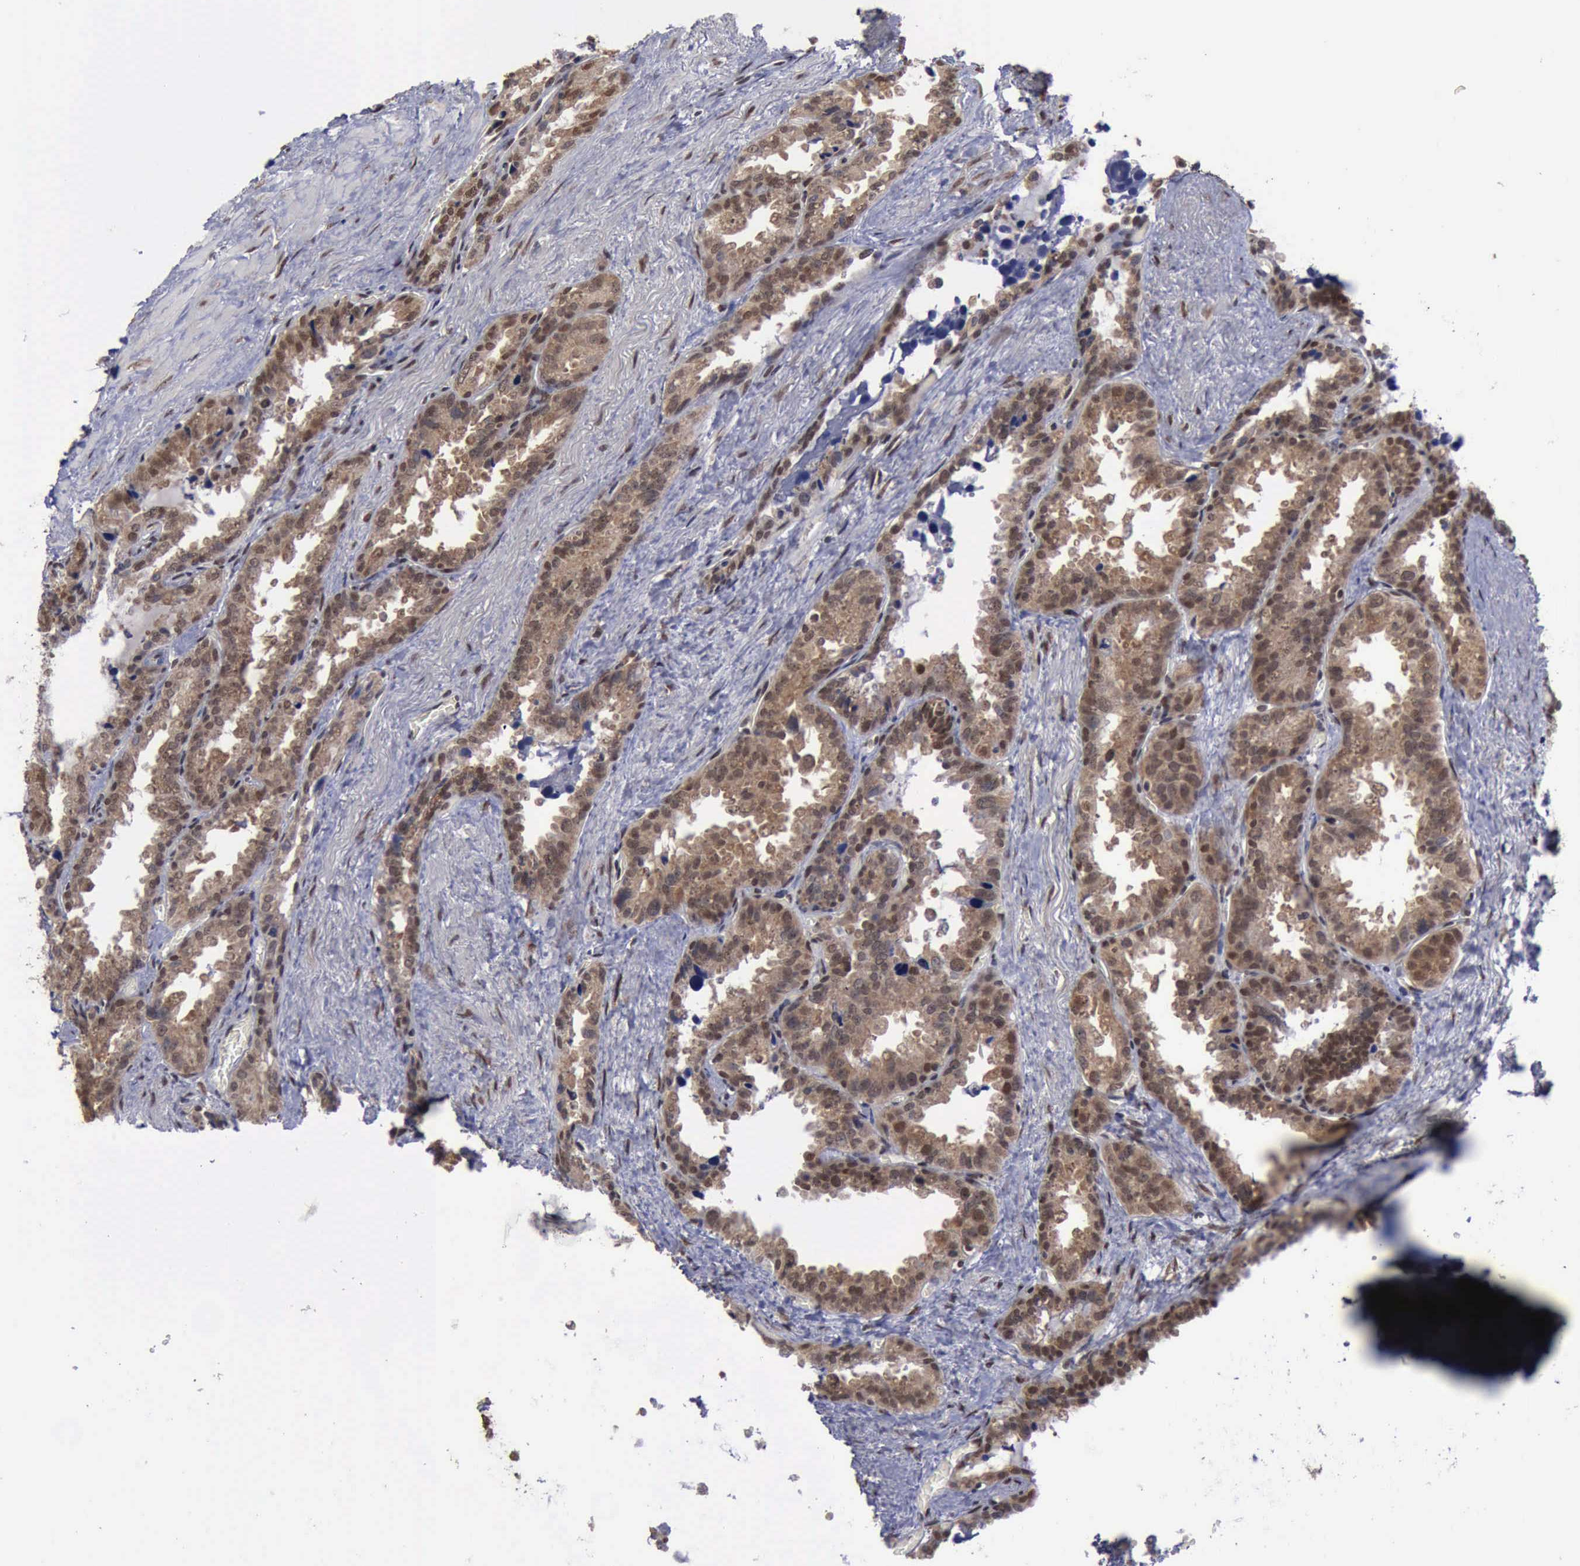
{"staining": {"intensity": "moderate", "quantity": ">75%", "location": "cytoplasmic/membranous,nuclear"}, "tissue": "seminal vesicle", "cell_type": "Glandular cells", "image_type": "normal", "snomed": [{"axis": "morphology", "description": "Normal tissue, NOS"}, {"axis": "topography", "description": "Prostate"}, {"axis": "topography", "description": "Seminal veicle"}], "caption": "IHC (DAB (3,3'-diaminobenzidine)) staining of unremarkable human seminal vesicle demonstrates moderate cytoplasmic/membranous,nuclear protein expression in about >75% of glandular cells. The staining was performed using DAB, with brown indicating positive protein expression. Nuclei are stained blue with hematoxylin.", "gene": "RTCB", "patient": {"sex": "male", "age": 63}}